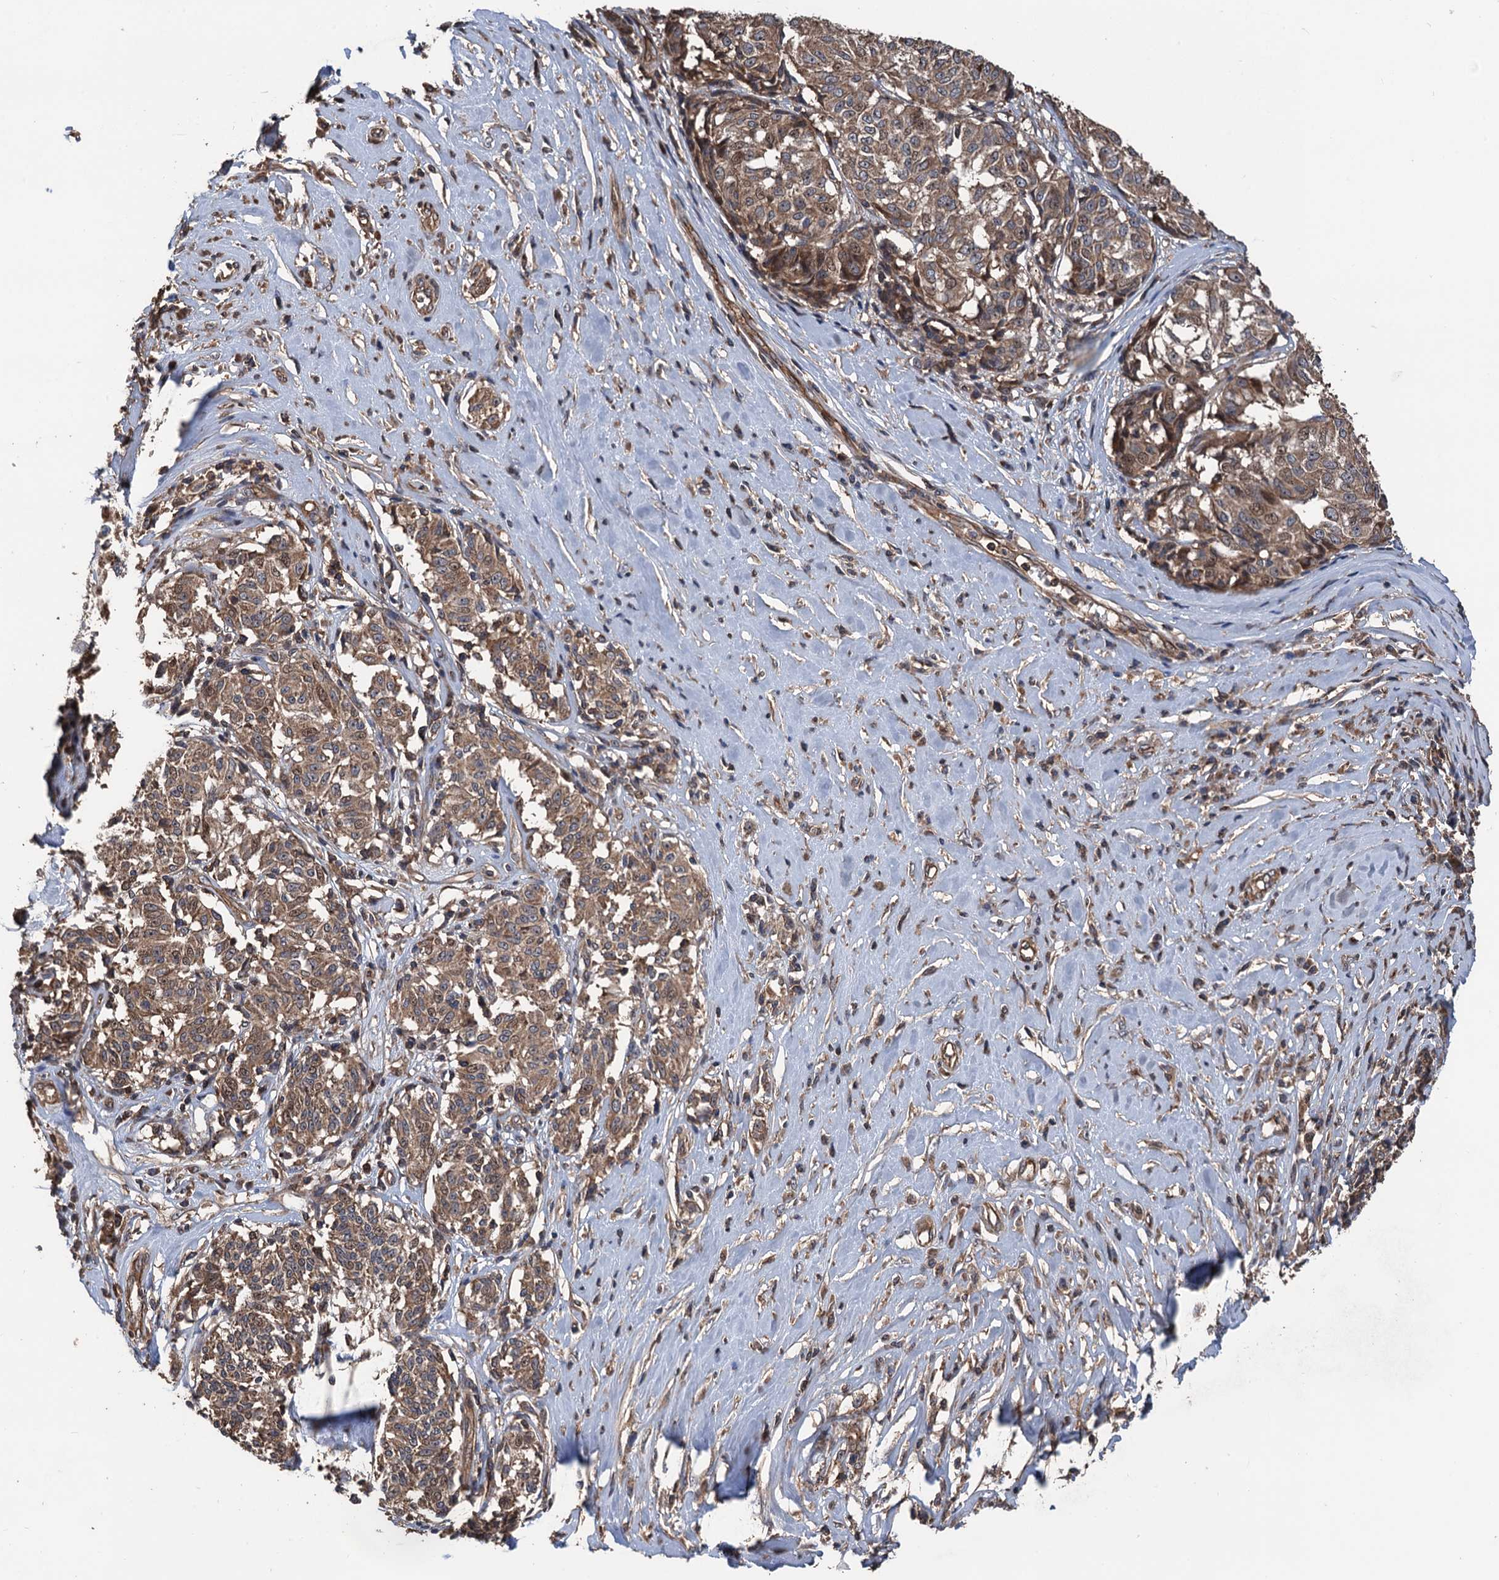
{"staining": {"intensity": "moderate", "quantity": ">75%", "location": "cytoplasmic/membranous"}, "tissue": "melanoma", "cell_type": "Tumor cells", "image_type": "cancer", "snomed": [{"axis": "morphology", "description": "Malignant melanoma, NOS"}, {"axis": "topography", "description": "Skin"}], "caption": "This micrograph displays melanoma stained with immunohistochemistry (IHC) to label a protein in brown. The cytoplasmic/membranous of tumor cells show moderate positivity for the protein. Nuclei are counter-stained blue.", "gene": "PPP4R1", "patient": {"sex": "female", "age": 72}}